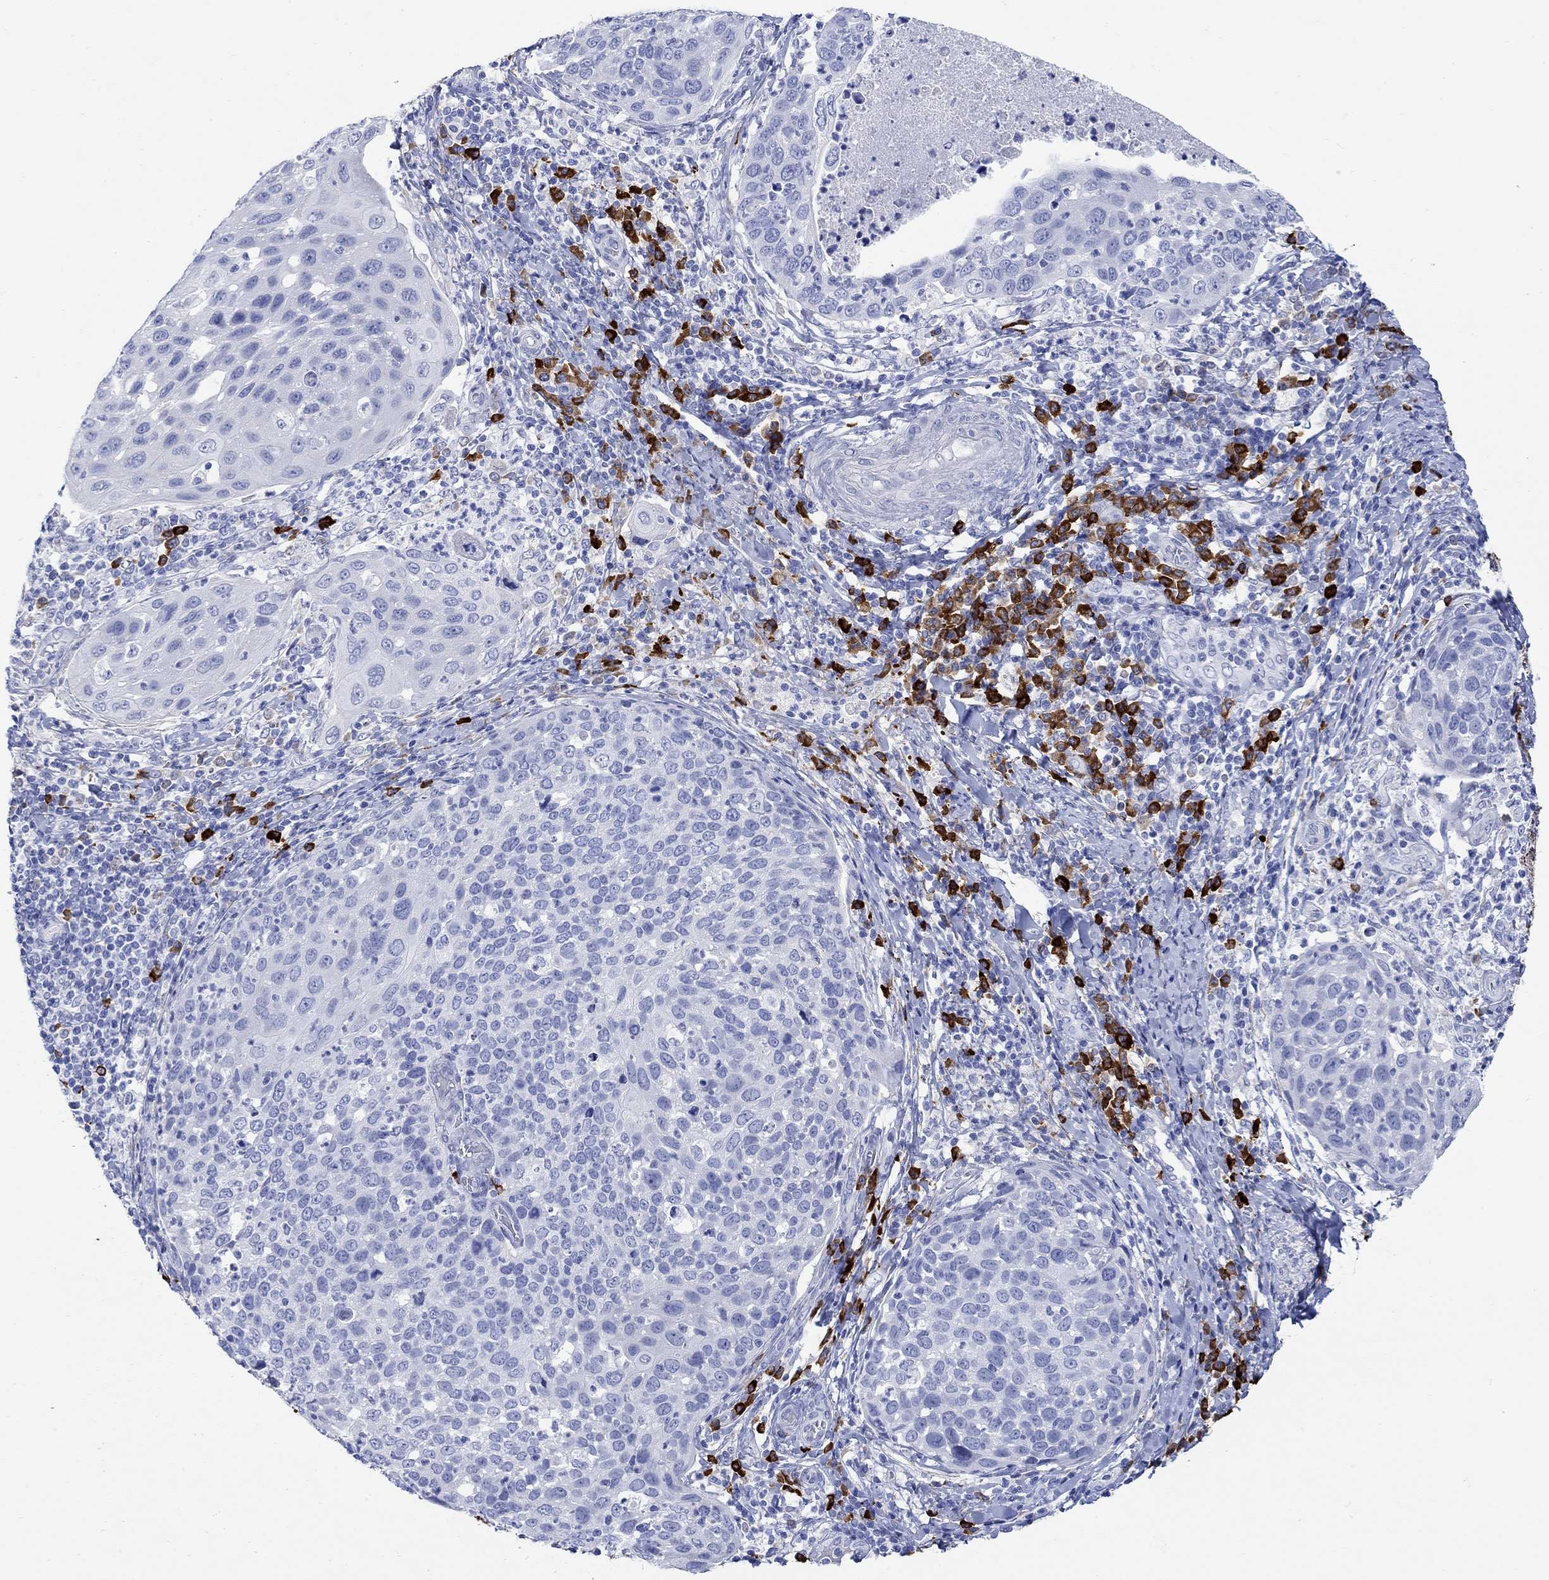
{"staining": {"intensity": "negative", "quantity": "none", "location": "none"}, "tissue": "cervical cancer", "cell_type": "Tumor cells", "image_type": "cancer", "snomed": [{"axis": "morphology", "description": "Squamous cell carcinoma, NOS"}, {"axis": "topography", "description": "Cervix"}], "caption": "This is an immunohistochemistry histopathology image of cervical cancer (squamous cell carcinoma). There is no positivity in tumor cells.", "gene": "P2RY6", "patient": {"sex": "female", "age": 54}}